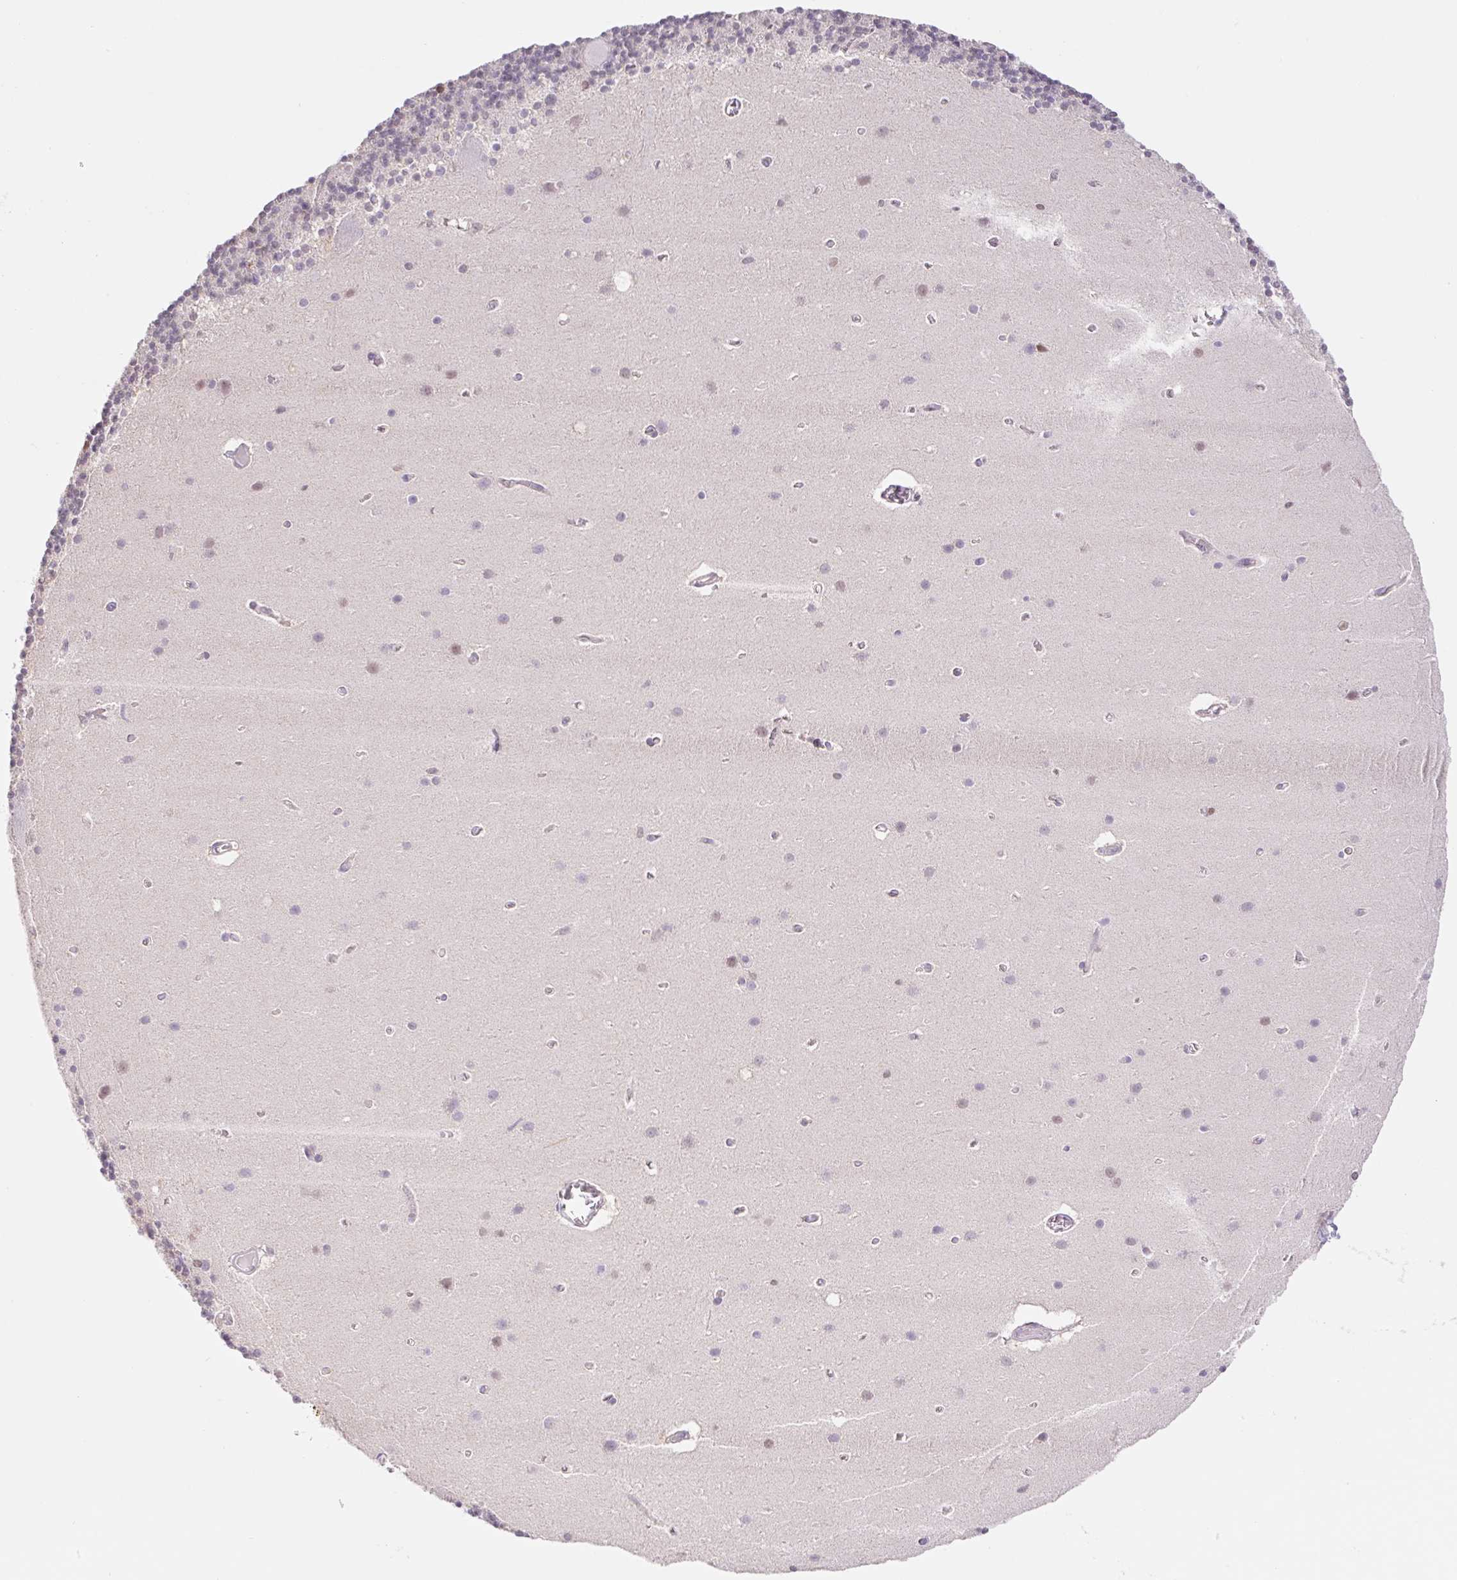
{"staining": {"intensity": "negative", "quantity": "none", "location": "none"}, "tissue": "cerebellum", "cell_type": "Cells in granular layer", "image_type": "normal", "snomed": [{"axis": "morphology", "description": "Normal tissue, NOS"}, {"axis": "topography", "description": "Cerebellum"}], "caption": "Cerebellum stained for a protein using immunohistochemistry (IHC) reveals no expression cells in granular layer.", "gene": "L3MBTL4", "patient": {"sex": "male", "age": 70}}